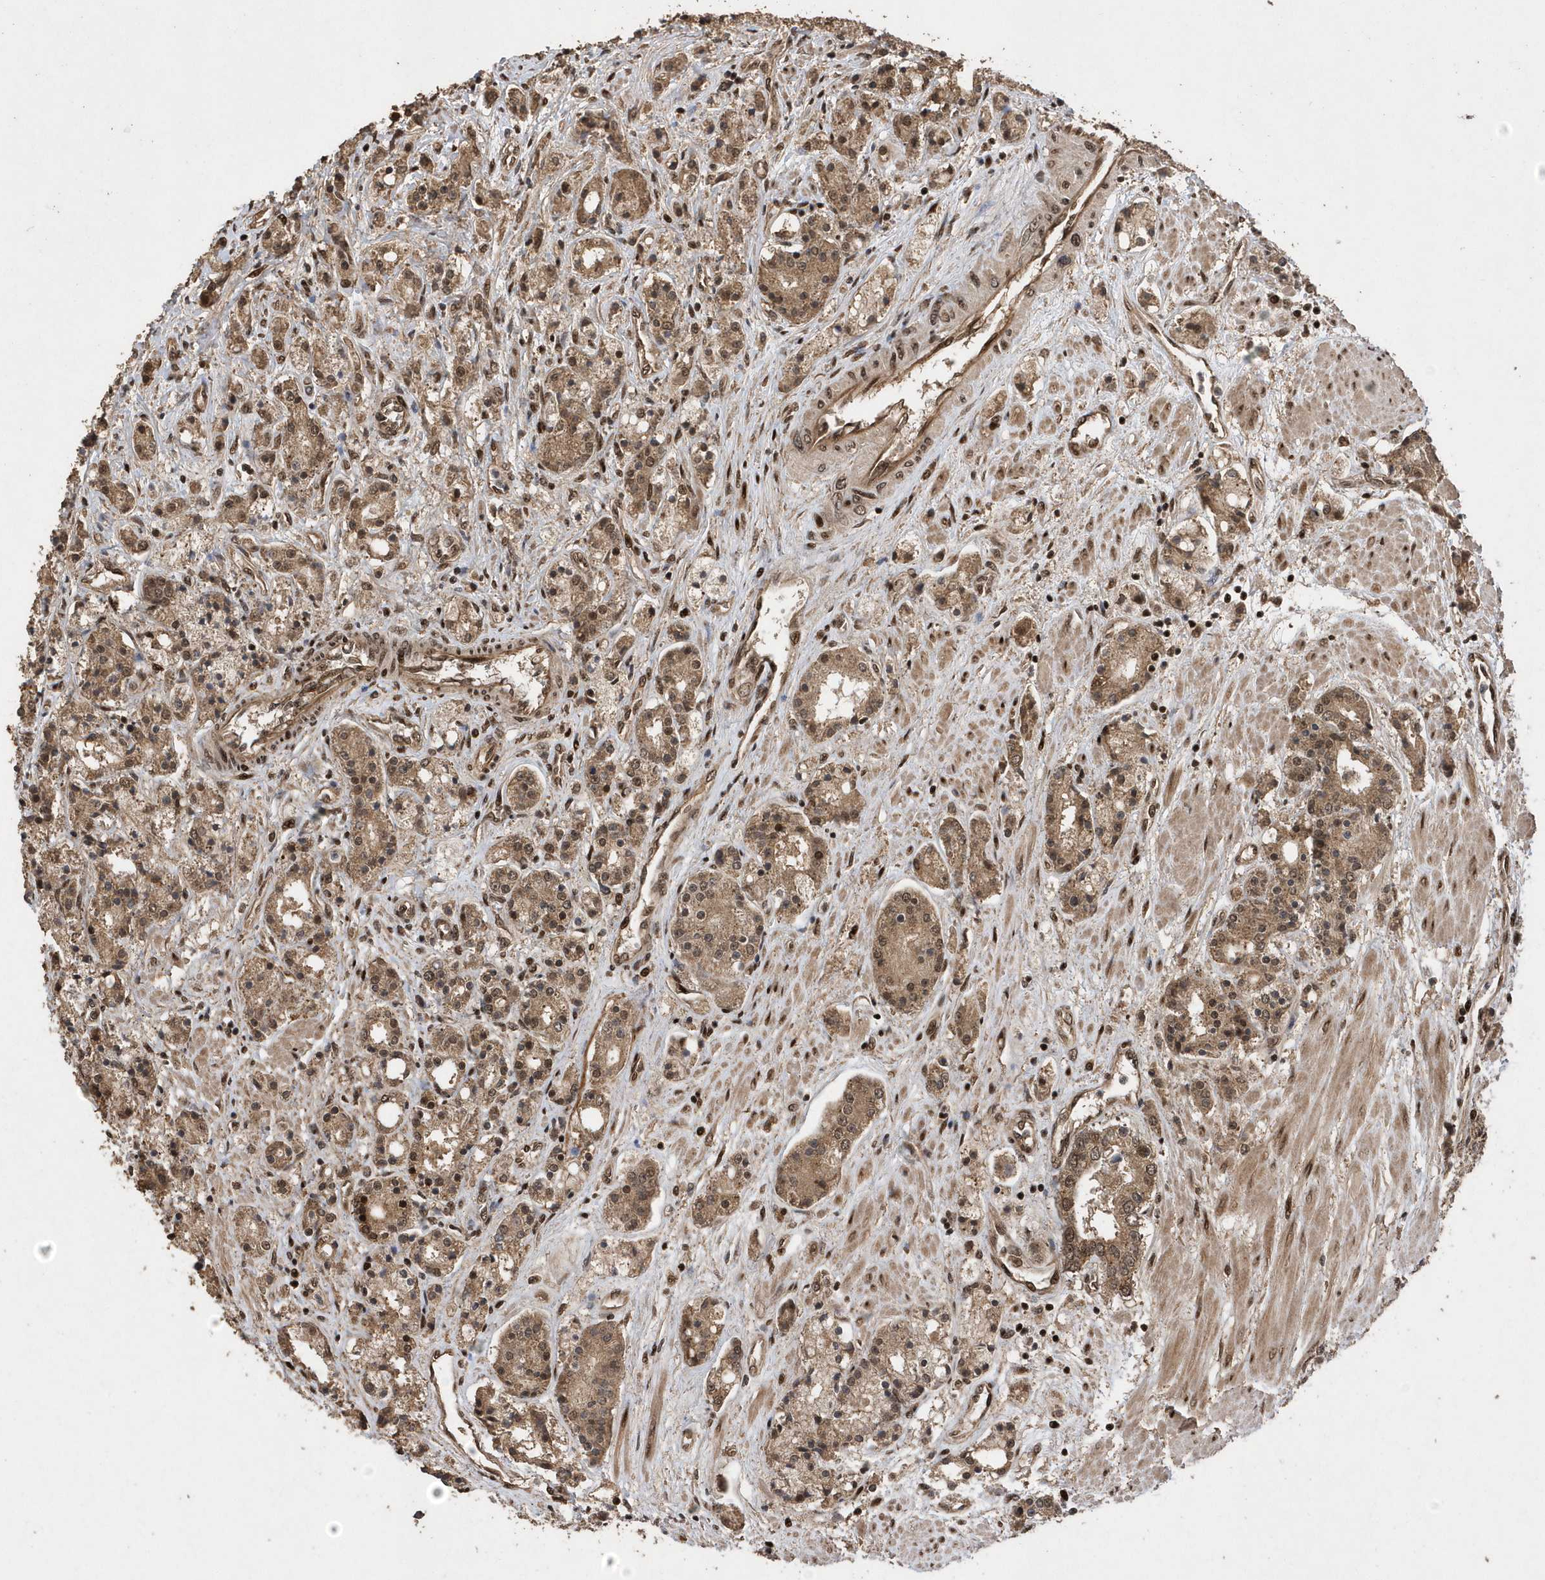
{"staining": {"intensity": "moderate", "quantity": ">75%", "location": "cytoplasmic/membranous,nuclear"}, "tissue": "prostate cancer", "cell_type": "Tumor cells", "image_type": "cancer", "snomed": [{"axis": "morphology", "description": "Adenocarcinoma, High grade"}, {"axis": "topography", "description": "Prostate"}], "caption": "High-grade adenocarcinoma (prostate) stained for a protein (brown) reveals moderate cytoplasmic/membranous and nuclear positive staining in approximately >75% of tumor cells.", "gene": "INTS12", "patient": {"sex": "male", "age": 60}}